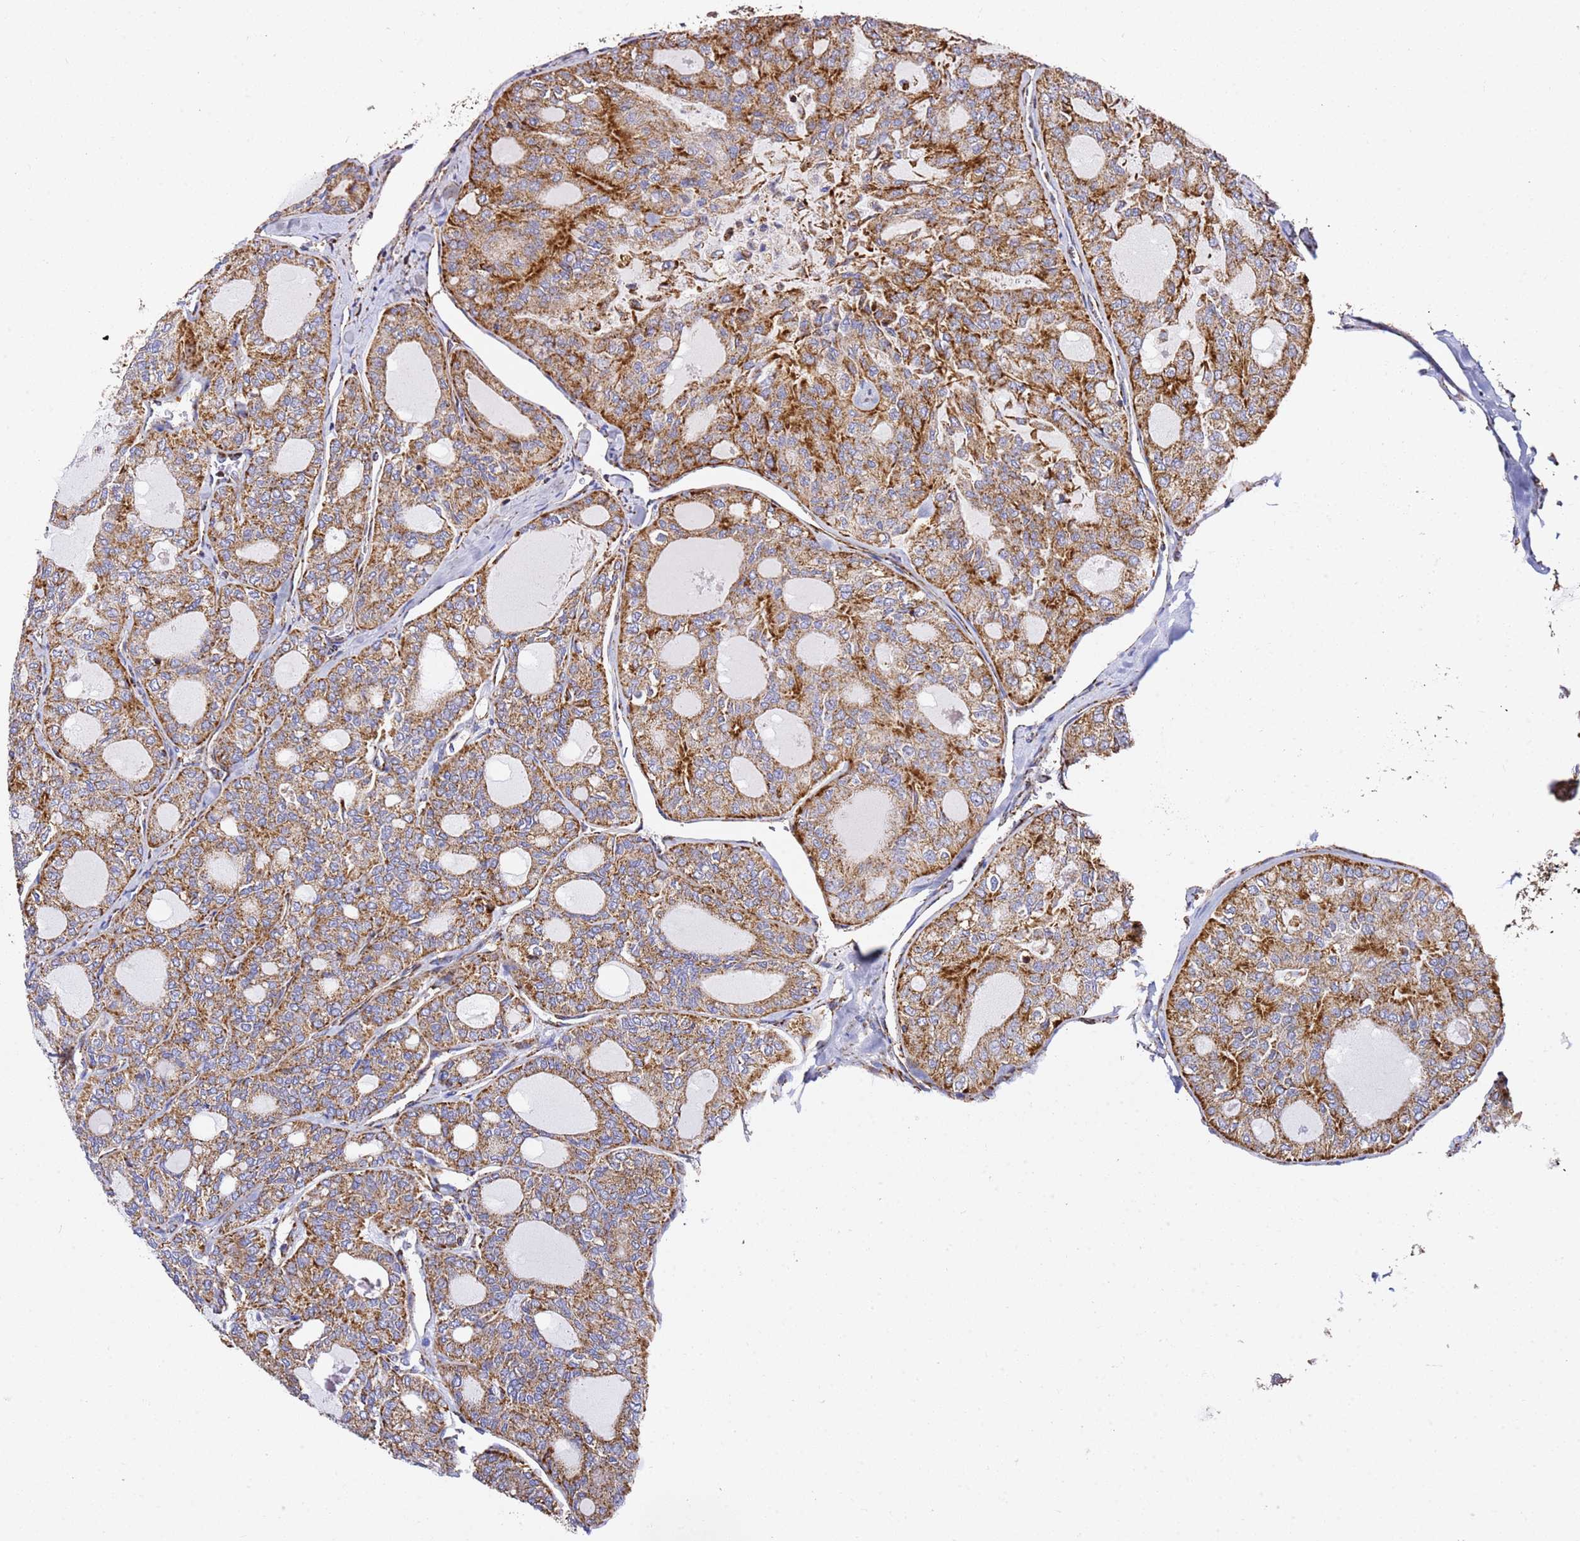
{"staining": {"intensity": "moderate", "quantity": ">75%", "location": "cytoplasmic/membranous"}, "tissue": "thyroid cancer", "cell_type": "Tumor cells", "image_type": "cancer", "snomed": [{"axis": "morphology", "description": "Follicular adenoma carcinoma, NOS"}, {"axis": "topography", "description": "Thyroid gland"}], "caption": "Approximately >75% of tumor cells in human thyroid follicular adenoma carcinoma demonstrate moderate cytoplasmic/membranous protein staining as visualized by brown immunohistochemical staining.", "gene": "NDUFA3", "patient": {"sex": "male", "age": 75}}